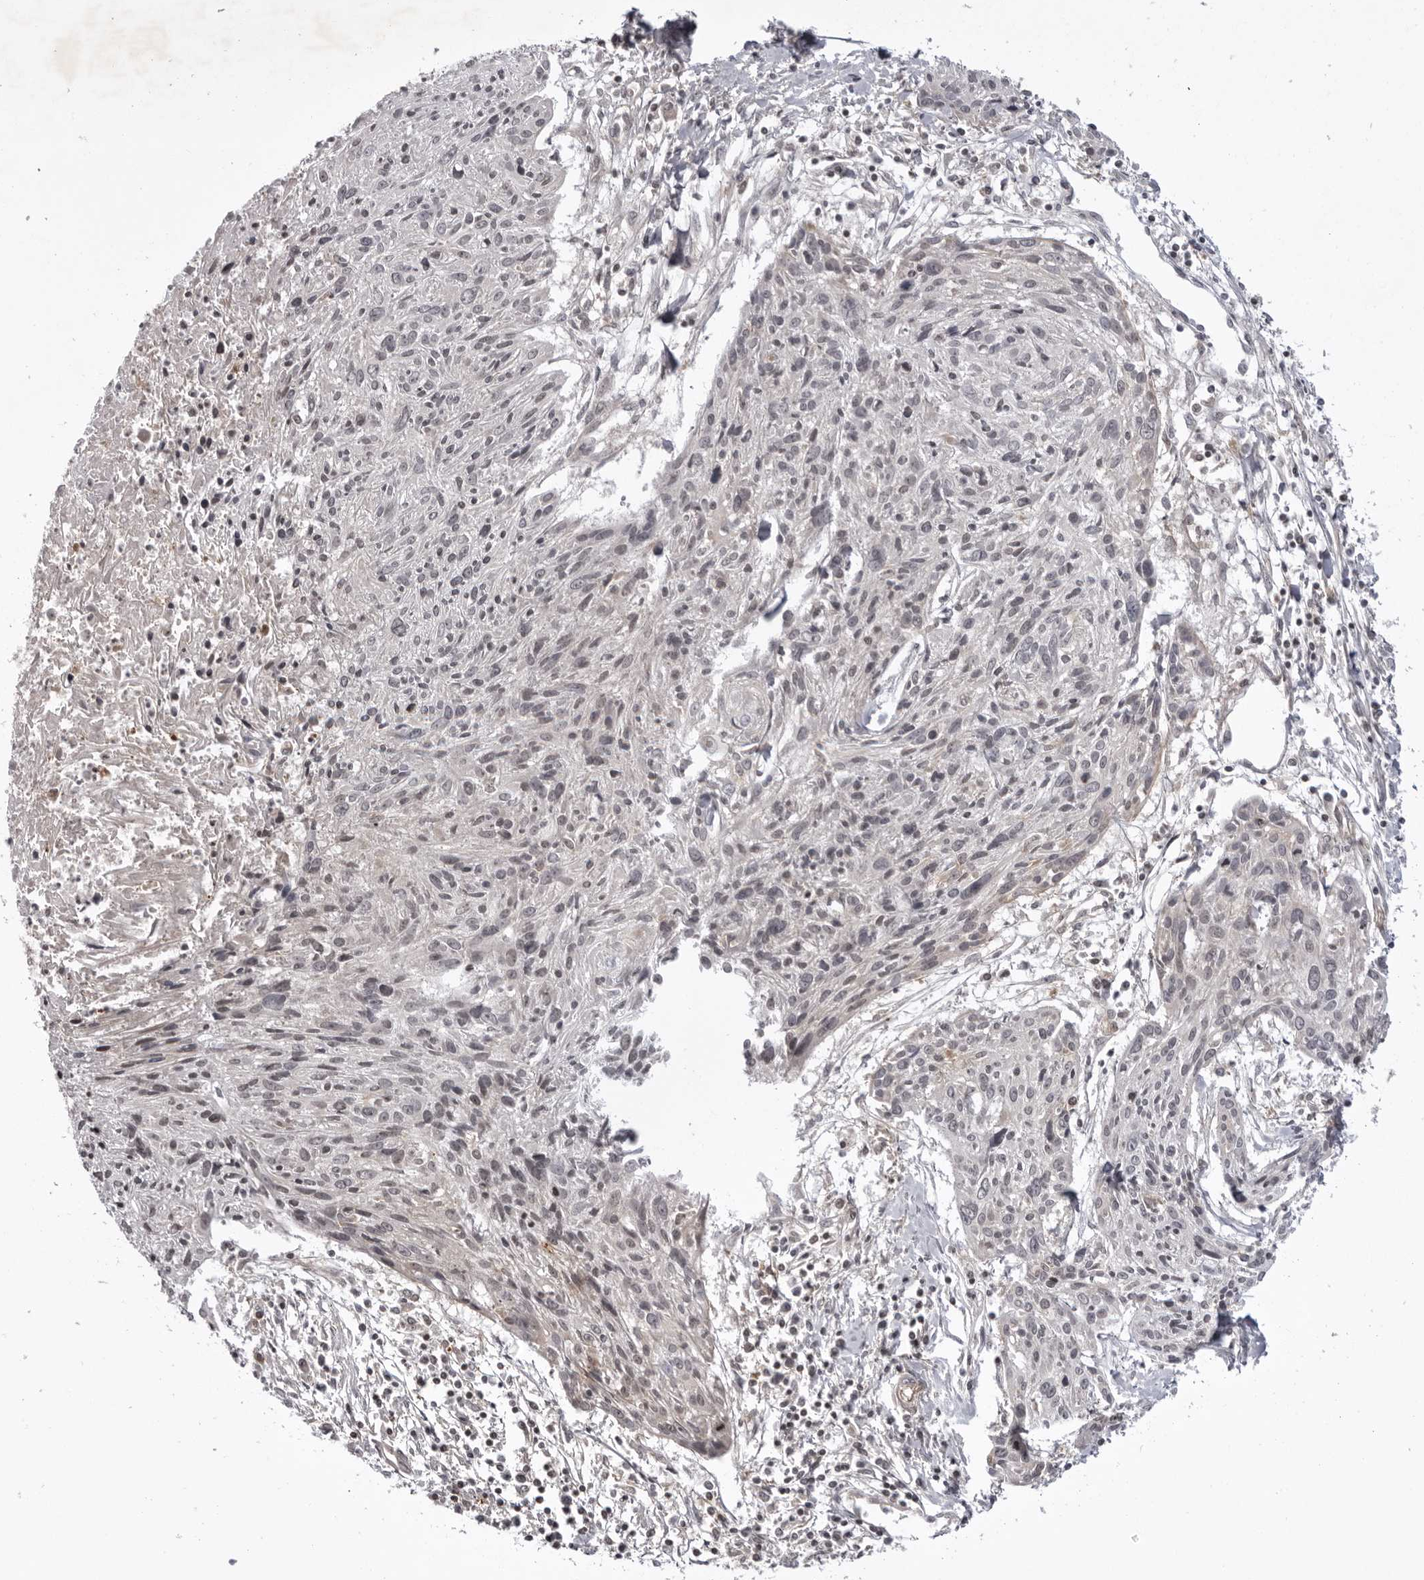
{"staining": {"intensity": "negative", "quantity": "none", "location": "none"}, "tissue": "cervical cancer", "cell_type": "Tumor cells", "image_type": "cancer", "snomed": [{"axis": "morphology", "description": "Squamous cell carcinoma, NOS"}, {"axis": "topography", "description": "Cervix"}], "caption": "IHC micrograph of neoplastic tissue: cervical cancer stained with DAB (3,3'-diaminobenzidine) reveals no significant protein expression in tumor cells. (DAB (3,3'-diaminobenzidine) IHC visualized using brightfield microscopy, high magnification).", "gene": "USP43", "patient": {"sex": "female", "age": 51}}